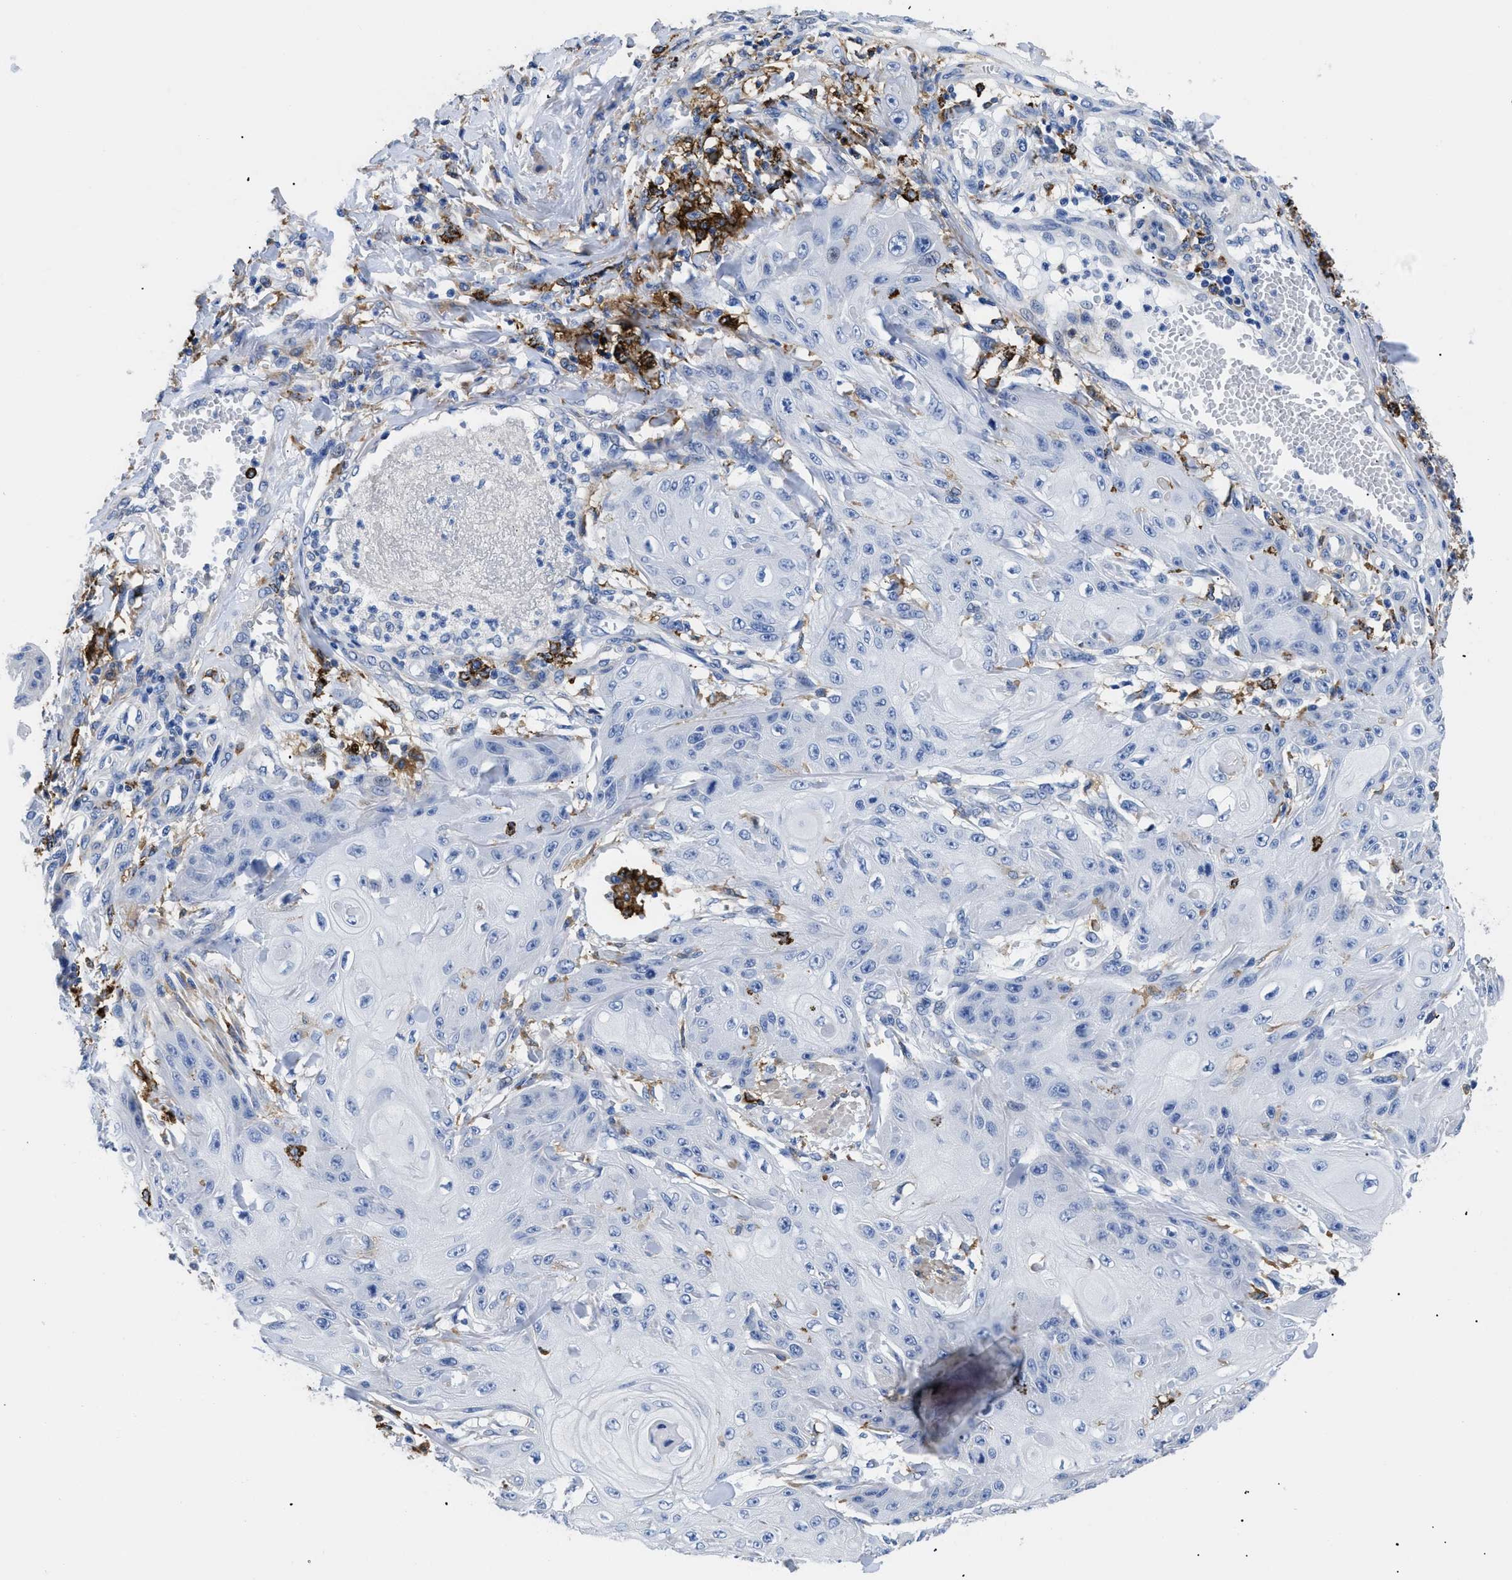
{"staining": {"intensity": "negative", "quantity": "none", "location": "none"}, "tissue": "skin cancer", "cell_type": "Tumor cells", "image_type": "cancer", "snomed": [{"axis": "morphology", "description": "Squamous cell carcinoma, NOS"}, {"axis": "topography", "description": "Skin"}], "caption": "This is an immunohistochemistry photomicrograph of skin squamous cell carcinoma. There is no expression in tumor cells.", "gene": "HLA-DPA1", "patient": {"sex": "male", "age": 74}}